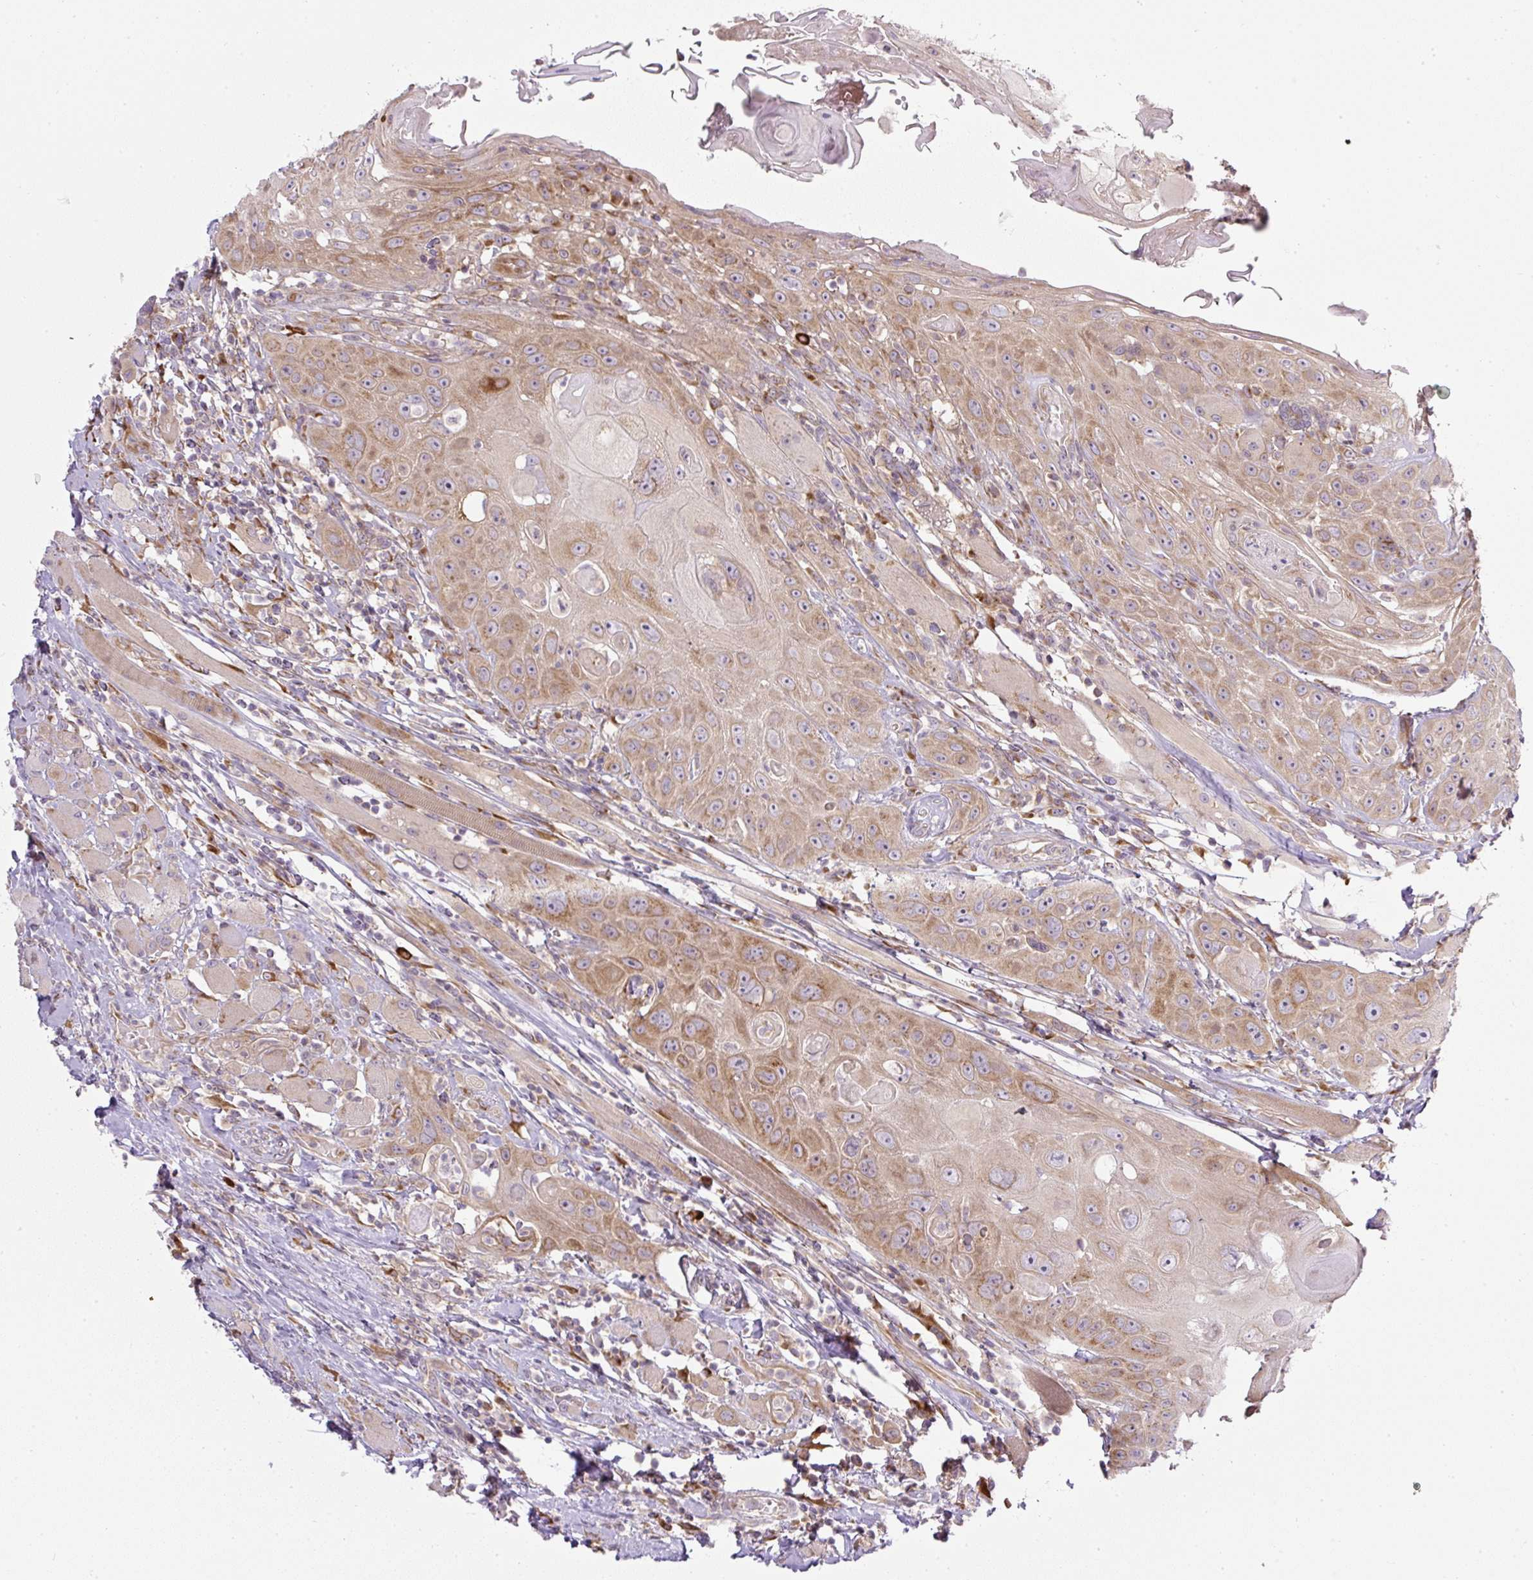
{"staining": {"intensity": "moderate", "quantity": ">75%", "location": "cytoplasmic/membranous"}, "tissue": "head and neck cancer", "cell_type": "Tumor cells", "image_type": "cancer", "snomed": [{"axis": "morphology", "description": "Squamous cell carcinoma, NOS"}, {"axis": "topography", "description": "Head-Neck"}], "caption": "Immunohistochemistry (DAB) staining of human squamous cell carcinoma (head and neck) displays moderate cytoplasmic/membranous protein expression in about >75% of tumor cells.", "gene": "MLX", "patient": {"sex": "female", "age": 59}}